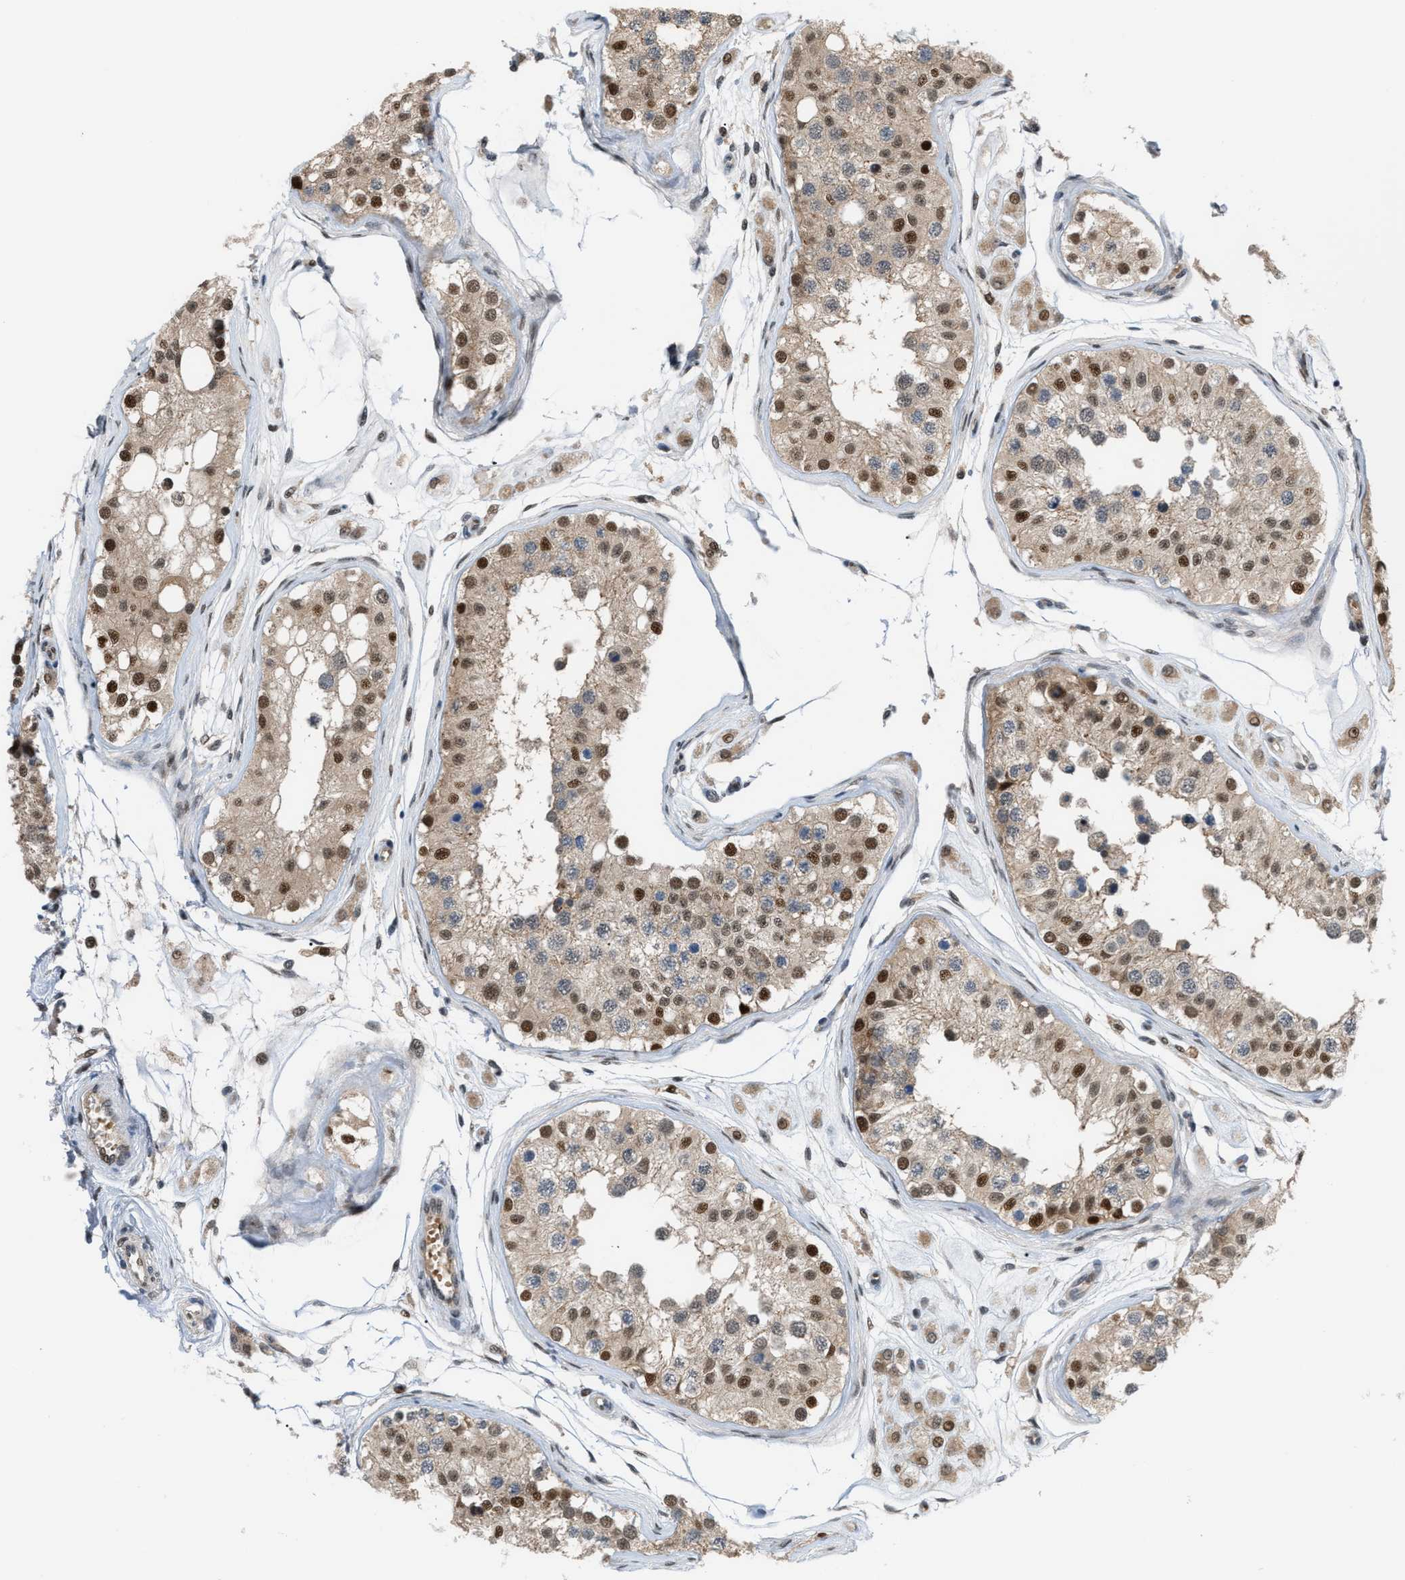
{"staining": {"intensity": "moderate", "quantity": ">75%", "location": "cytoplasmic/membranous,nuclear"}, "tissue": "testis", "cell_type": "Cells in seminiferous ducts", "image_type": "normal", "snomed": [{"axis": "morphology", "description": "Normal tissue, NOS"}, {"axis": "morphology", "description": "Adenocarcinoma, metastatic, NOS"}, {"axis": "topography", "description": "Testis"}], "caption": "Protein expression analysis of unremarkable testis reveals moderate cytoplasmic/membranous,nuclear expression in approximately >75% of cells in seminiferous ducts.", "gene": "RFFL", "patient": {"sex": "male", "age": 26}}